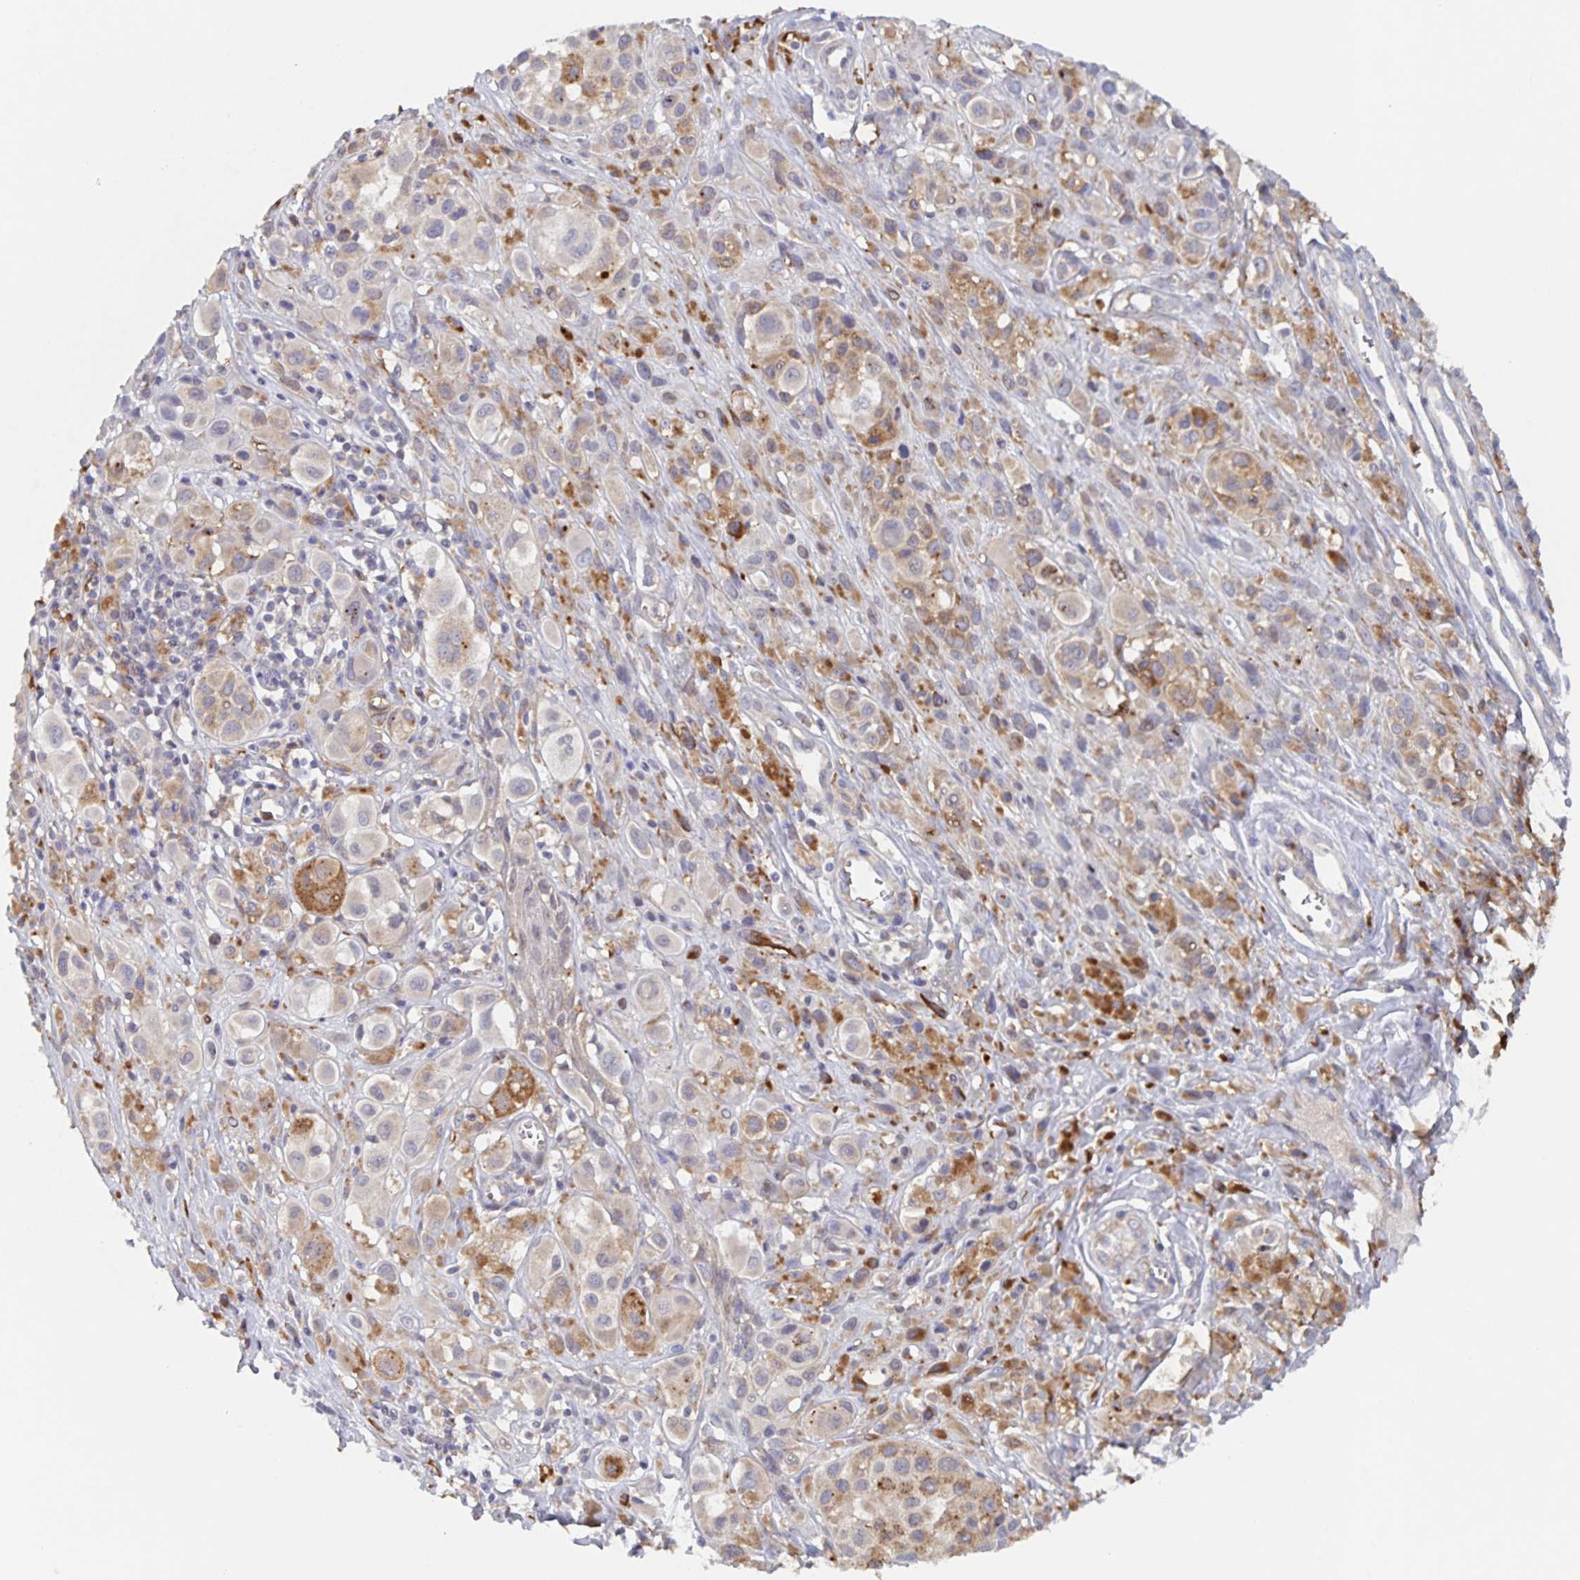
{"staining": {"intensity": "negative", "quantity": "none", "location": "none"}, "tissue": "melanoma", "cell_type": "Tumor cells", "image_type": "cancer", "snomed": [{"axis": "morphology", "description": "Malignant melanoma, NOS"}, {"axis": "topography", "description": "Skin"}], "caption": "Human melanoma stained for a protein using IHC exhibits no expression in tumor cells.", "gene": "CDC42BPG", "patient": {"sex": "male", "age": 77}}